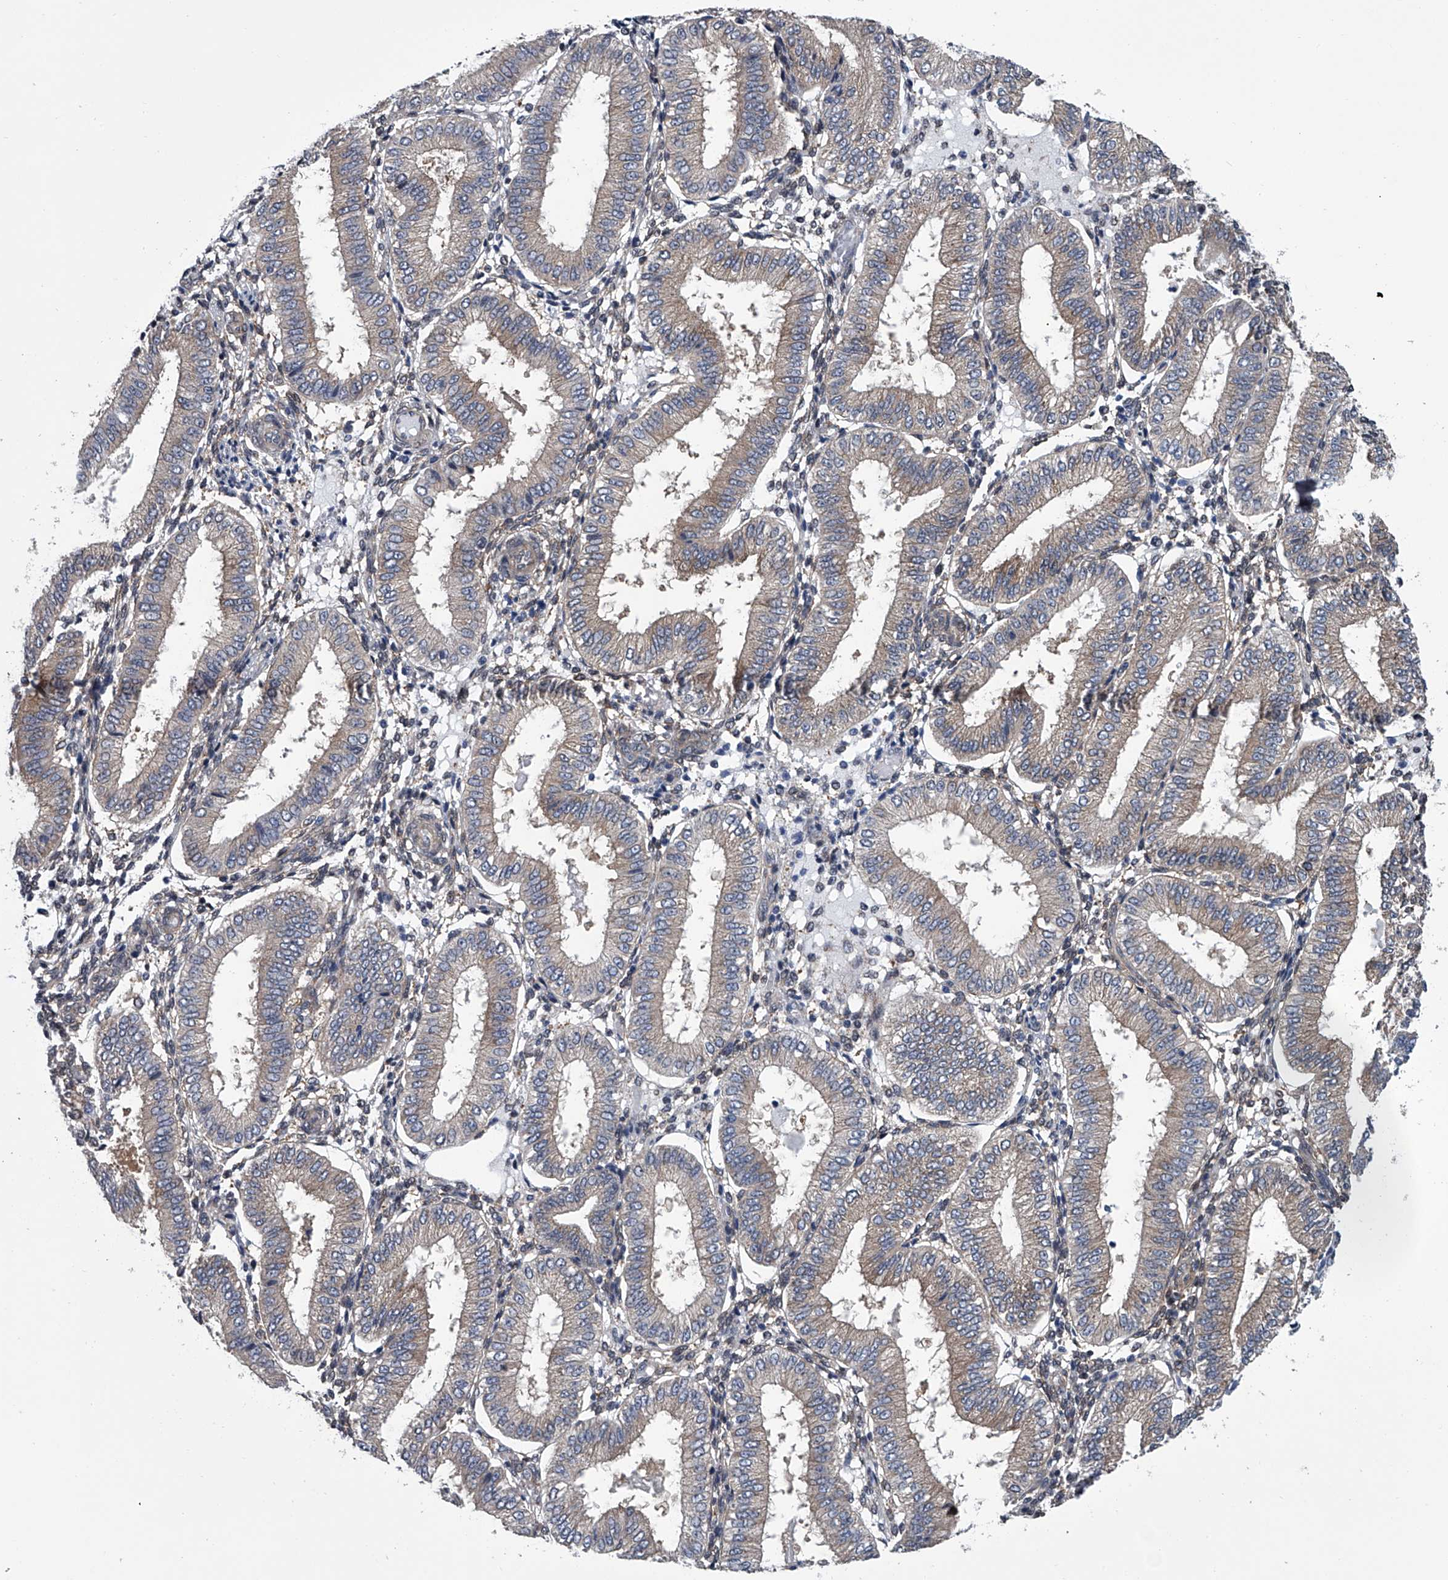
{"staining": {"intensity": "weak", "quantity": "<25%", "location": "cytoplasmic/membranous"}, "tissue": "endometrium", "cell_type": "Cells in endometrial stroma", "image_type": "normal", "snomed": [{"axis": "morphology", "description": "Normal tissue, NOS"}, {"axis": "topography", "description": "Endometrium"}], "caption": "This is a image of IHC staining of unremarkable endometrium, which shows no expression in cells in endometrial stroma.", "gene": "PPP2R5D", "patient": {"sex": "female", "age": 39}}